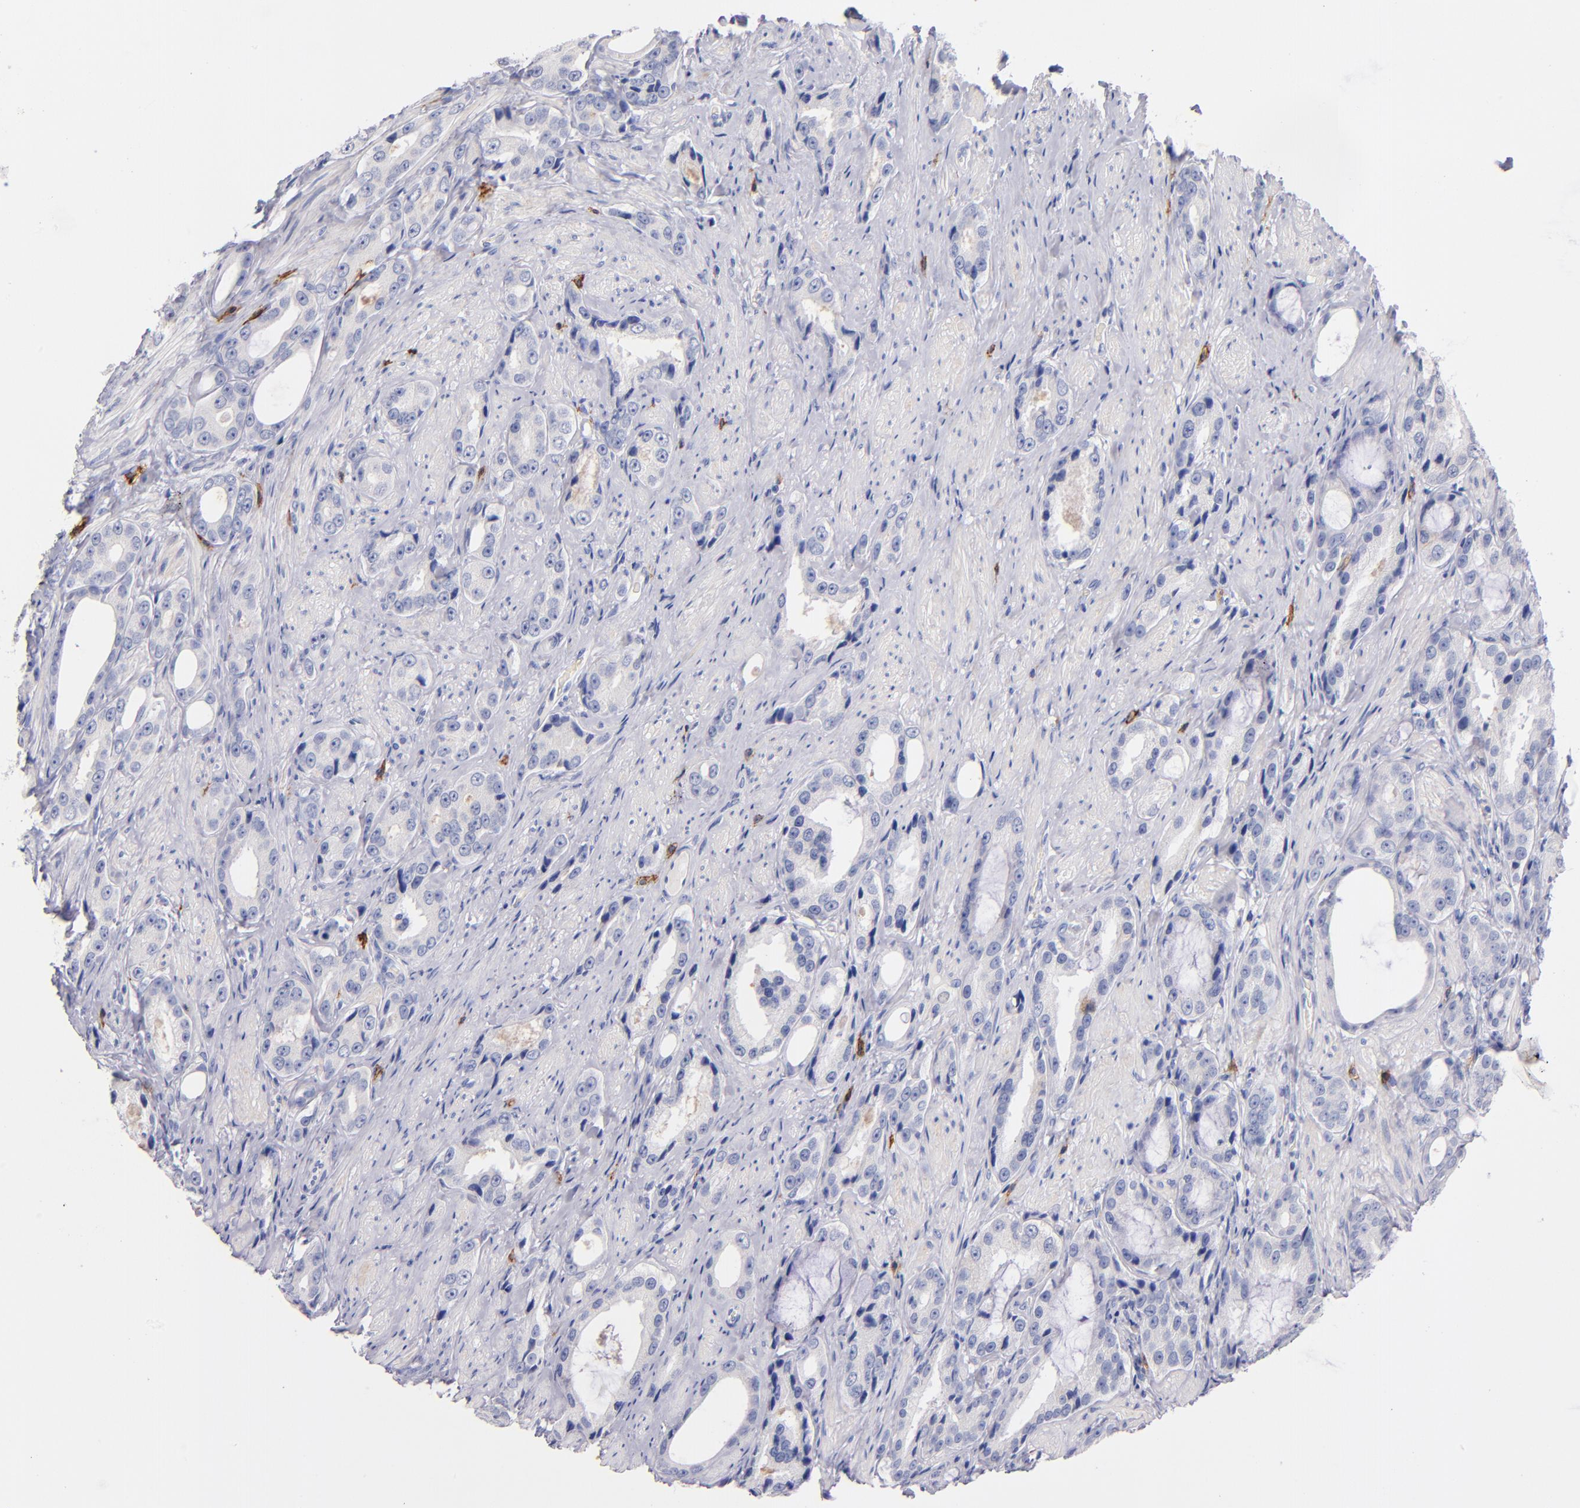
{"staining": {"intensity": "negative", "quantity": "none", "location": "none"}, "tissue": "prostate cancer", "cell_type": "Tumor cells", "image_type": "cancer", "snomed": [{"axis": "morphology", "description": "Adenocarcinoma, Medium grade"}, {"axis": "topography", "description": "Prostate"}], "caption": "High power microscopy histopathology image of an immunohistochemistry histopathology image of prostate cancer (adenocarcinoma (medium-grade)), revealing no significant expression in tumor cells.", "gene": "KIT", "patient": {"sex": "male", "age": 60}}